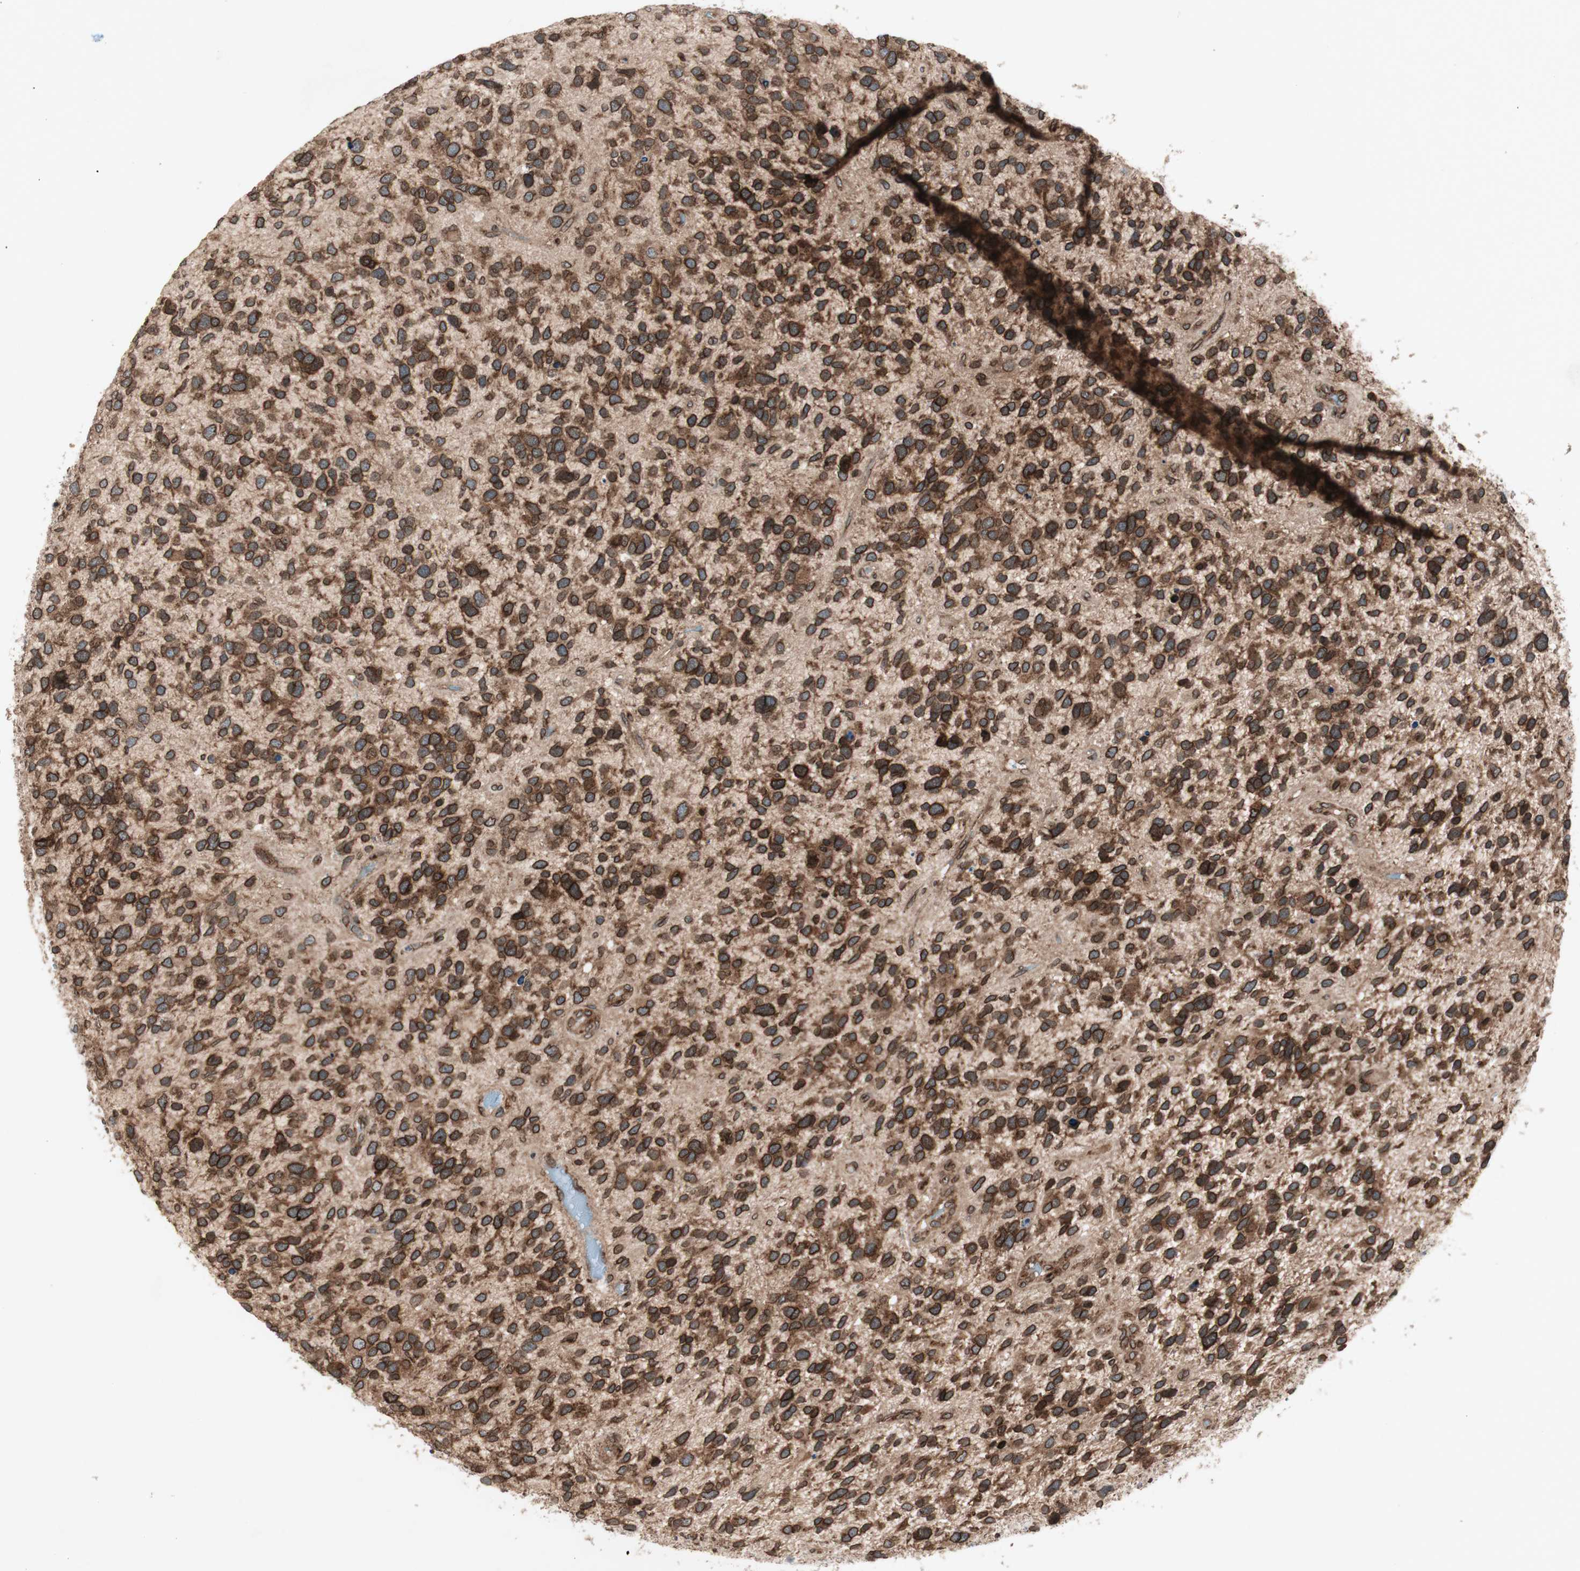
{"staining": {"intensity": "strong", "quantity": ">75%", "location": "cytoplasmic/membranous,nuclear"}, "tissue": "glioma", "cell_type": "Tumor cells", "image_type": "cancer", "snomed": [{"axis": "morphology", "description": "Glioma, malignant, High grade"}, {"axis": "topography", "description": "Brain"}], "caption": "The image exhibits immunohistochemical staining of glioma. There is strong cytoplasmic/membranous and nuclear staining is appreciated in approximately >75% of tumor cells.", "gene": "NUP62", "patient": {"sex": "female", "age": 58}}